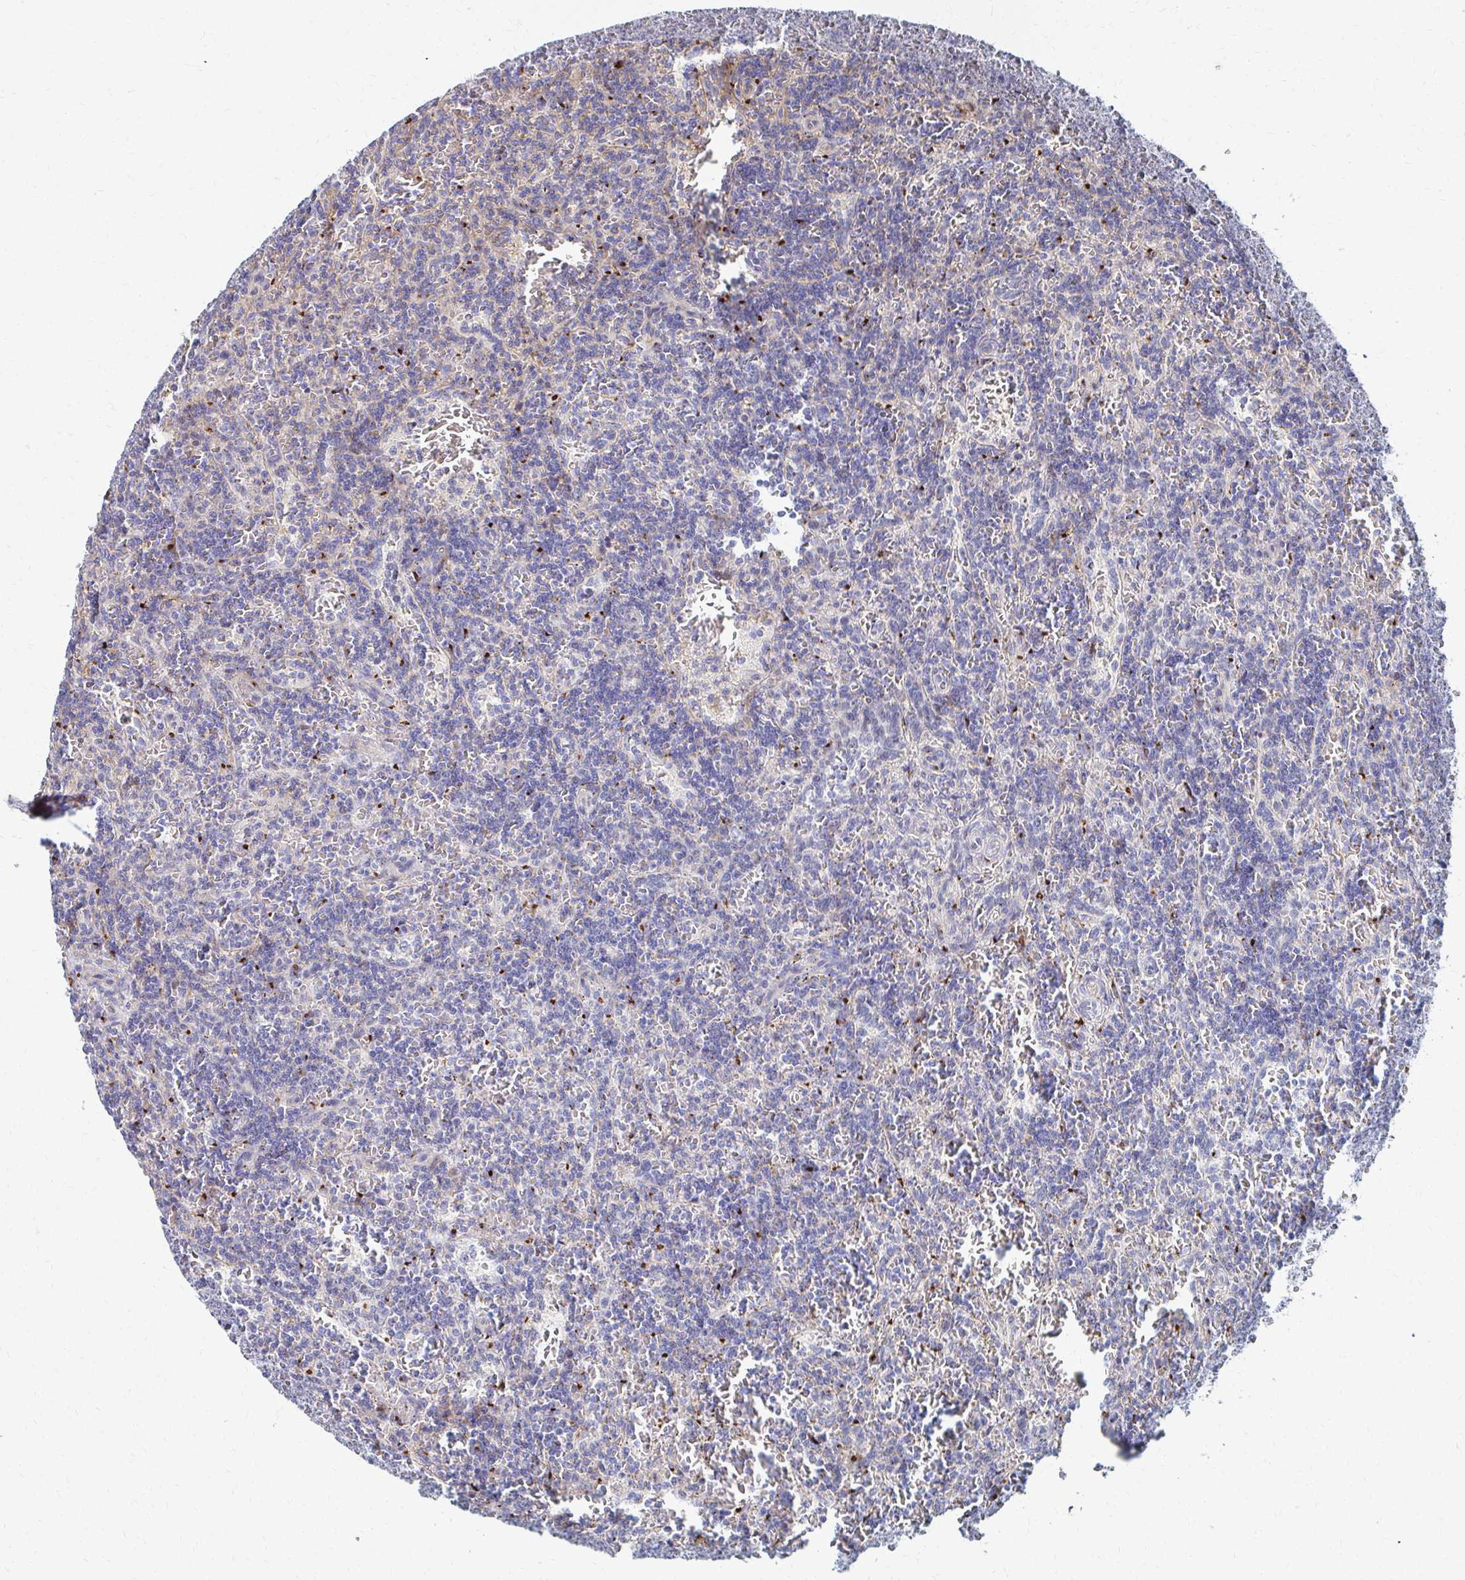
{"staining": {"intensity": "negative", "quantity": "none", "location": "none"}, "tissue": "lymphoma", "cell_type": "Tumor cells", "image_type": "cancer", "snomed": [{"axis": "morphology", "description": "Malignant lymphoma, non-Hodgkin's type, Low grade"}, {"axis": "topography", "description": "Spleen"}], "caption": "Tumor cells show no significant positivity in lymphoma. (DAB IHC, high magnification).", "gene": "MAN1A1", "patient": {"sex": "male", "age": 73}}